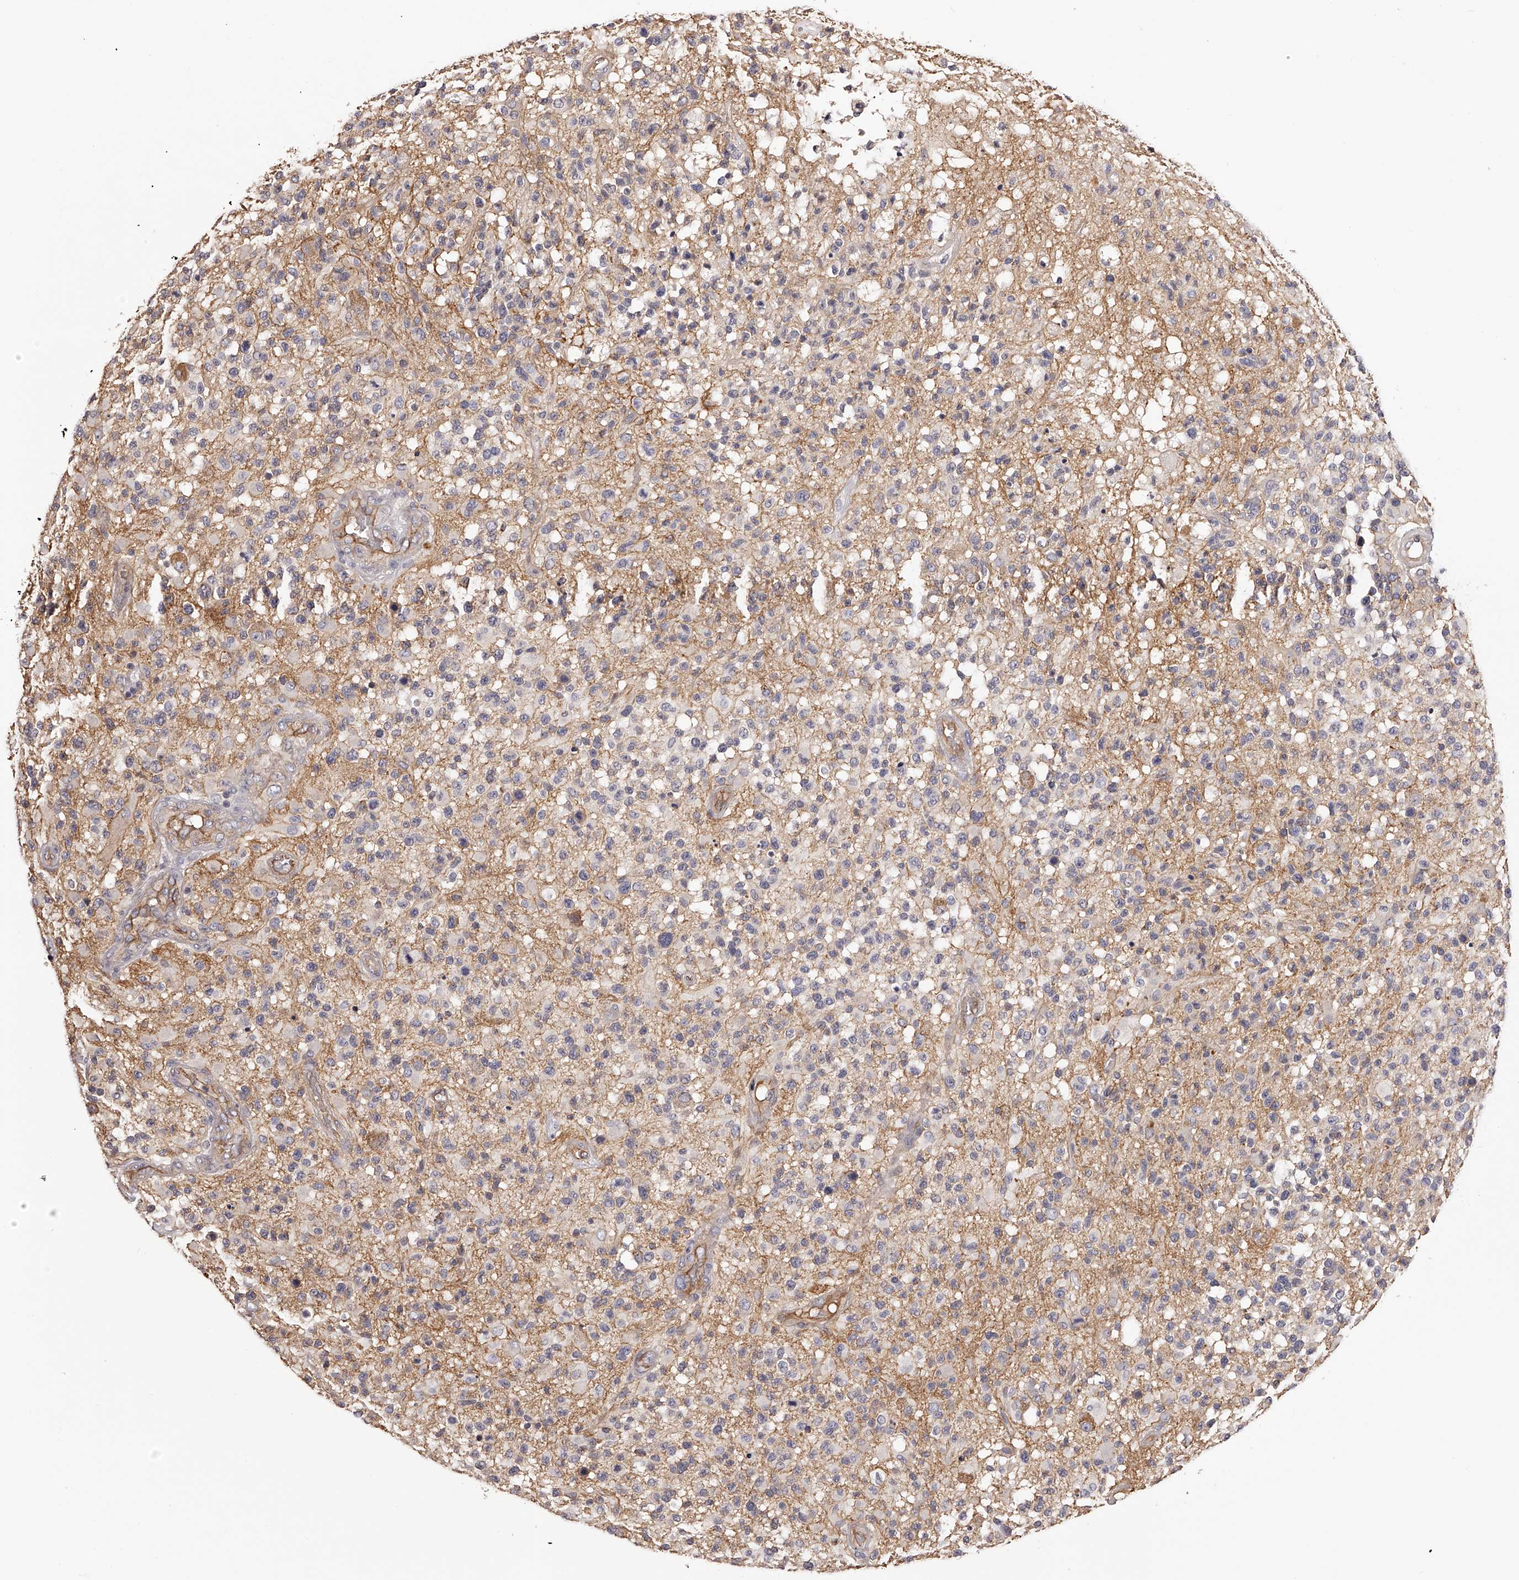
{"staining": {"intensity": "negative", "quantity": "none", "location": "none"}, "tissue": "glioma", "cell_type": "Tumor cells", "image_type": "cancer", "snomed": [{"axis": "morphology", "description": "Glioma, malignant, High grade"}, {"axis": "morphology", "description": "Glioblastoma, NOS"}, {"axis": "topography", "description": "Brain"}], "caption": "High power microscopy micrograph of an IHC histopathology image of glioblastoma, revealing no significant positivity in tumor cells. (DAB (3,3'-diaminobenzidine) IHC, high magnification).", "gene": "LTV1", "patient": {"sex": "male", "age": 60}}